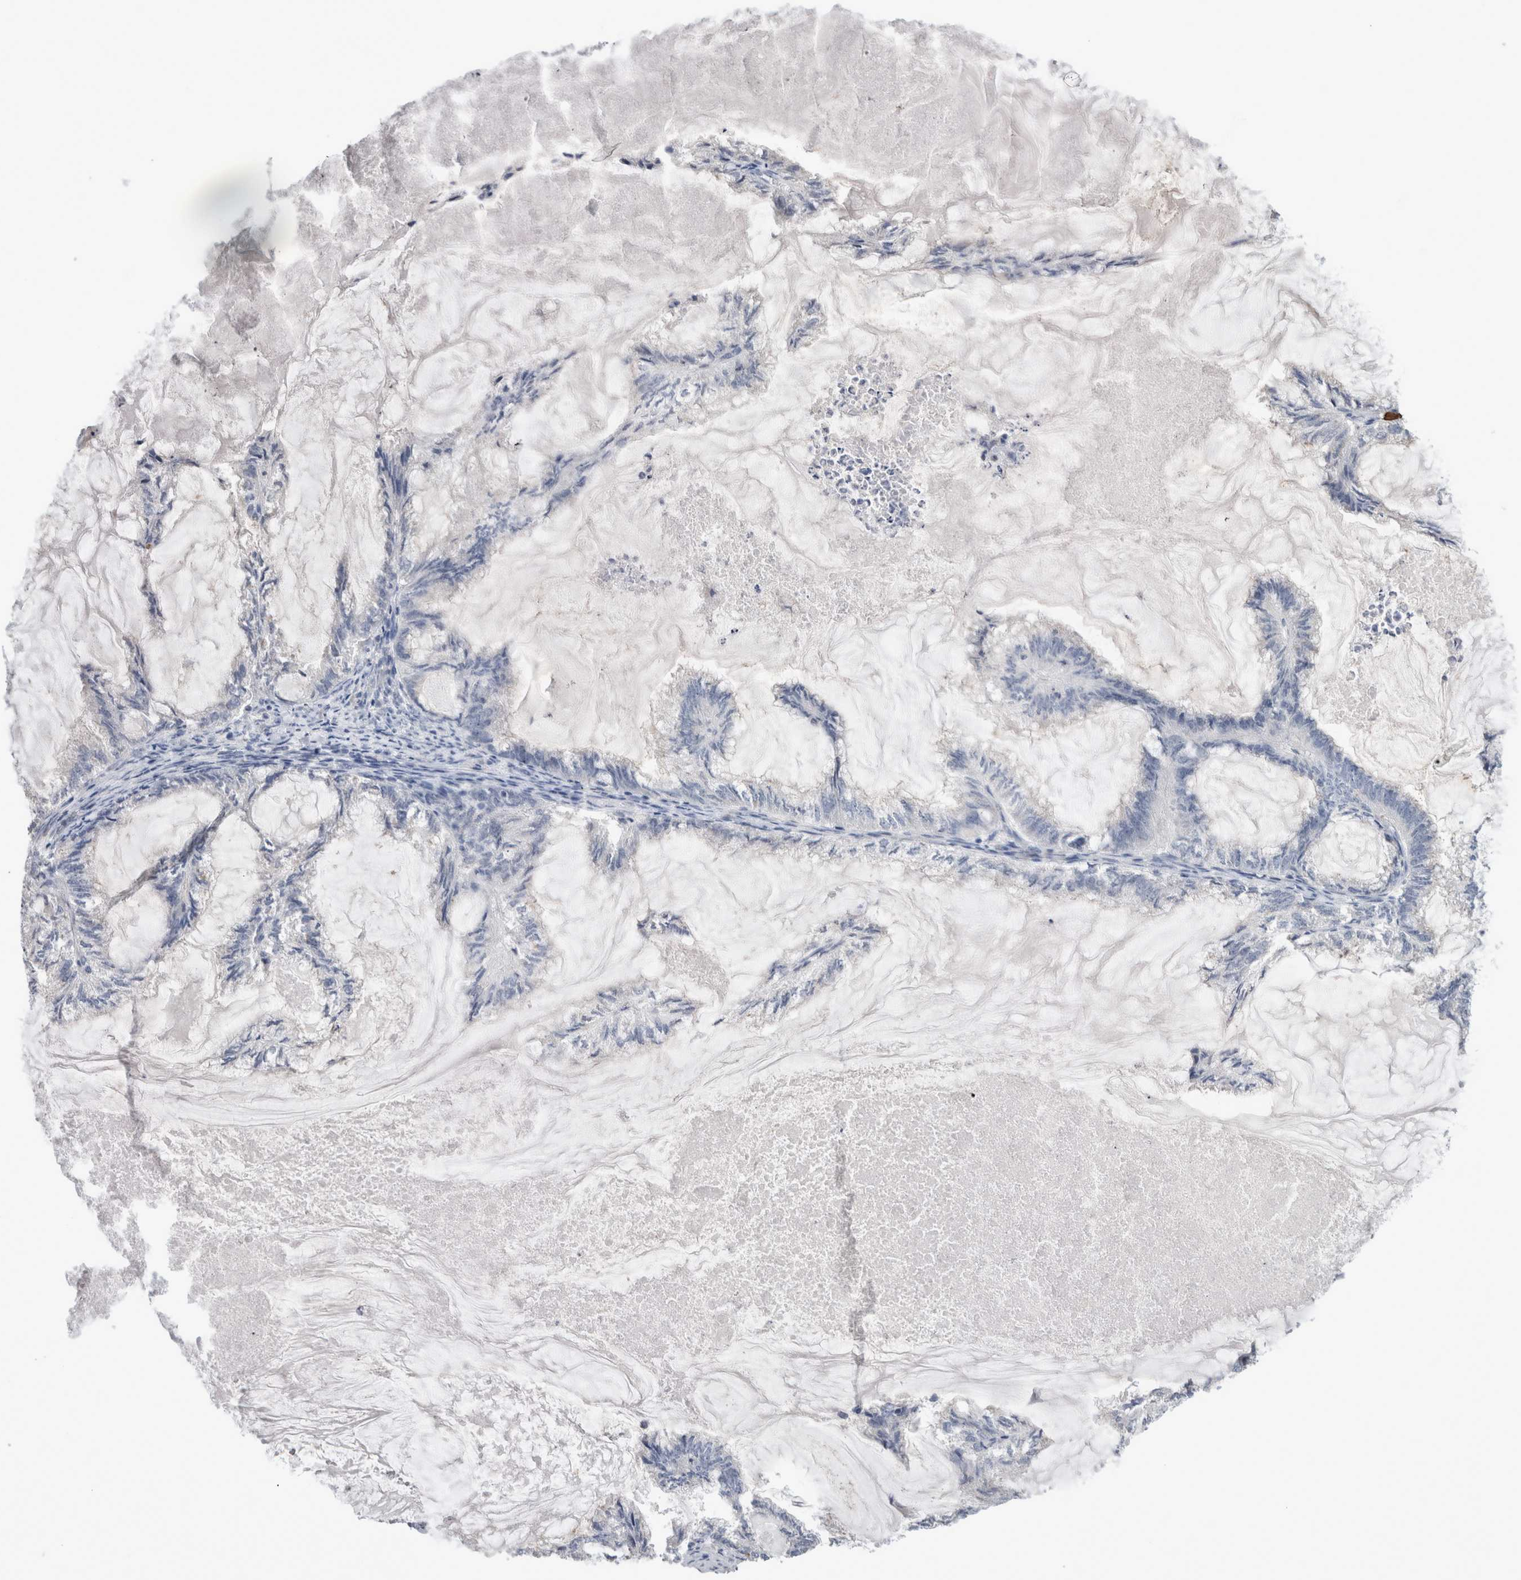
{"staining": {"intensity": "negative", "quantity": "none", "location": "none"}, "tissue": "endometrial cancer", "cell_type": "Tumor cells", "image_type": "cancer", "snomed": [{"axis": "morphology", "description": "Adenocarcinoma, NOS"}, {"axis": "topography", "description": "Endometrium"}], "caption": "A high-resolution micrograph shows immunohistochemistry staining of endometrial cancer, which demonstrates no significant positivity in tumor cells.", "gene": "SMAP2", "patient": {"sex": "female", "age": 86}}